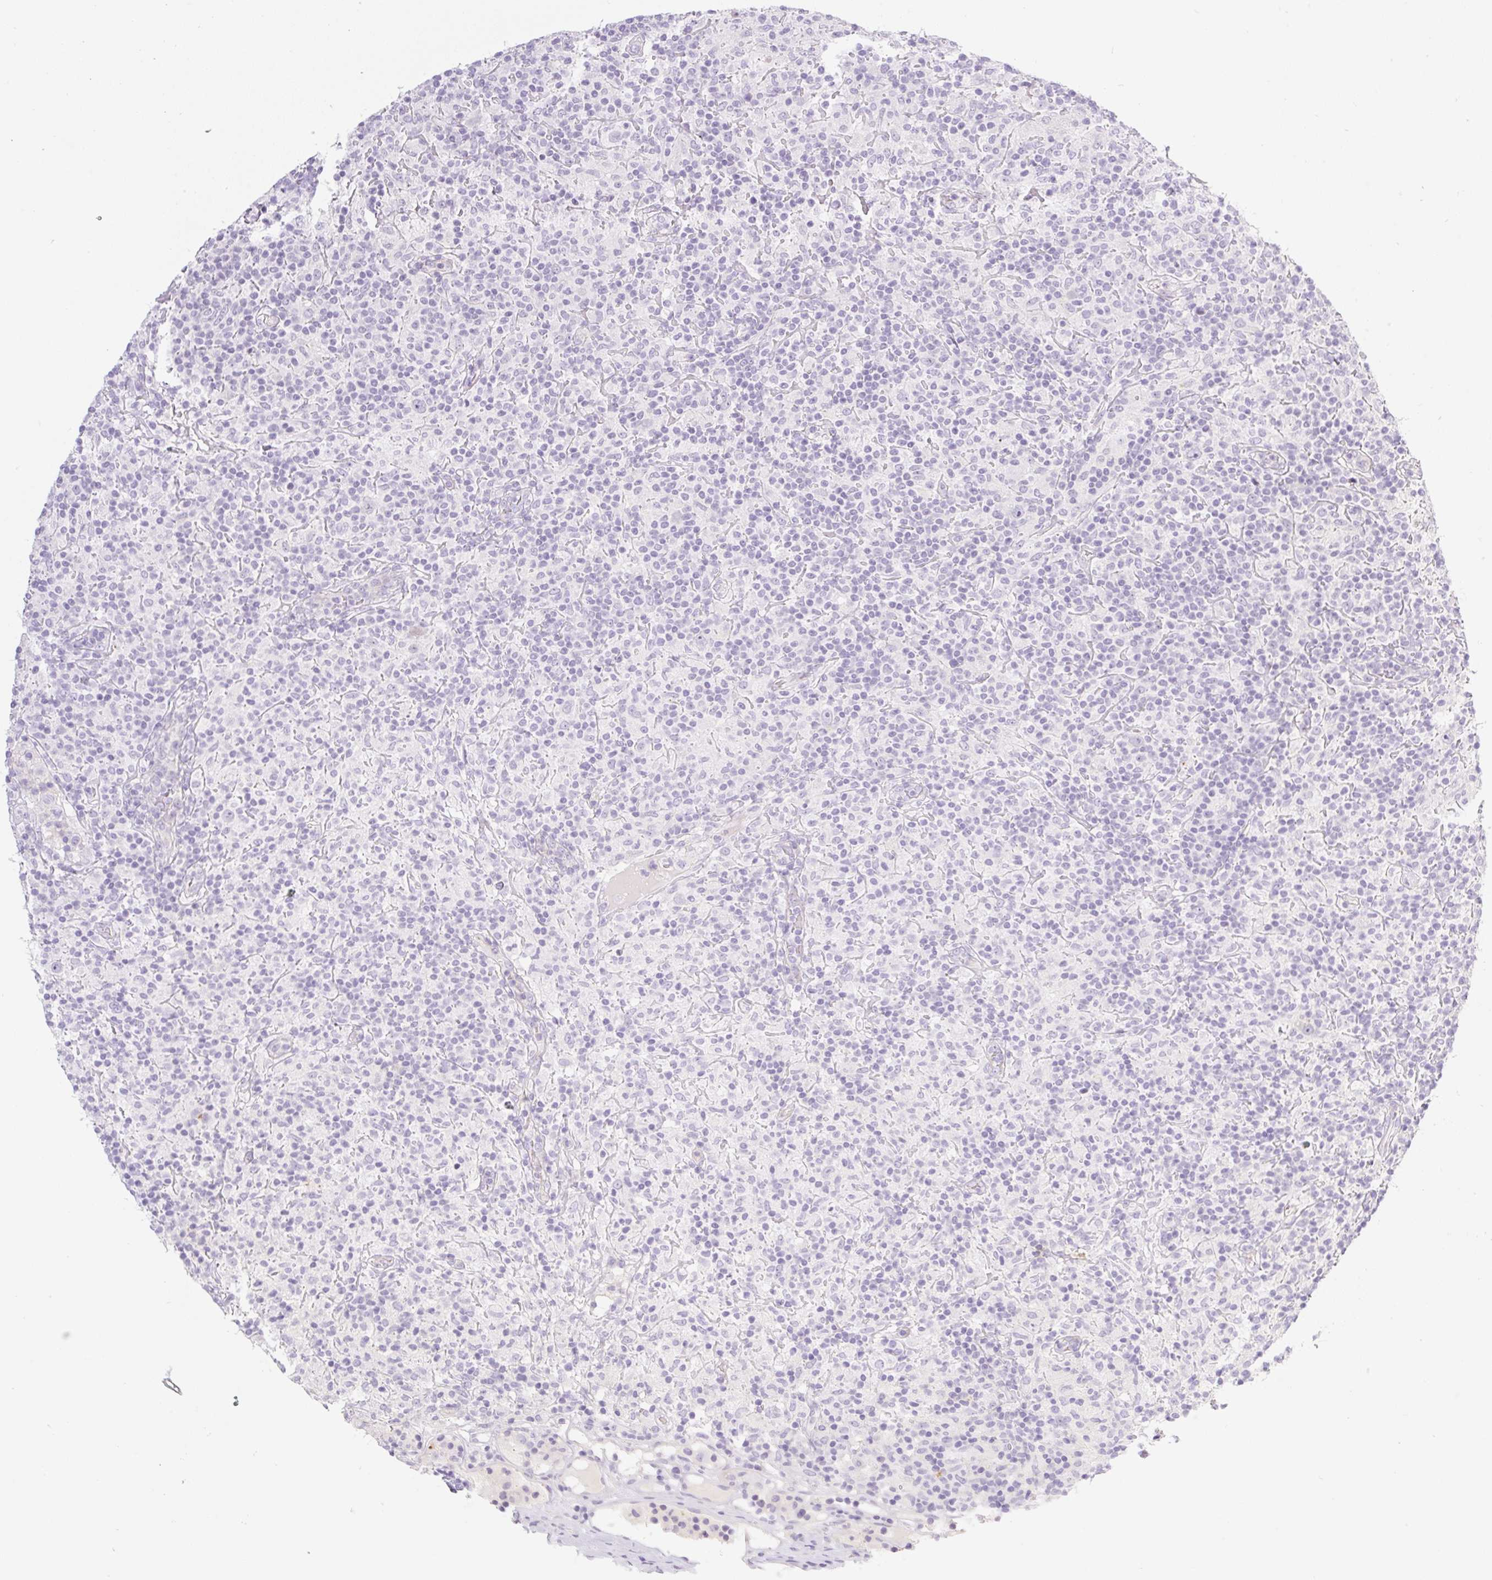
{"staining": {"intensity": "negative", "quantity": "none", "location": "none"}, "tissue": "lymphoma", "cell_type": "Tumor cells", "image_type": "cancer", "snomed": [{"axis": "morphology", "description": "Hodgkin's disease, NOS"}, {"axis": "topography", "description": "Lymph node"}], "caption": "Immunohistochemistry (IHC) of human Hodgkin's disease demonstrates no expression in tumor cells.", "gene": "MIA2", "patient": {"sex": "male", "age": 70}}